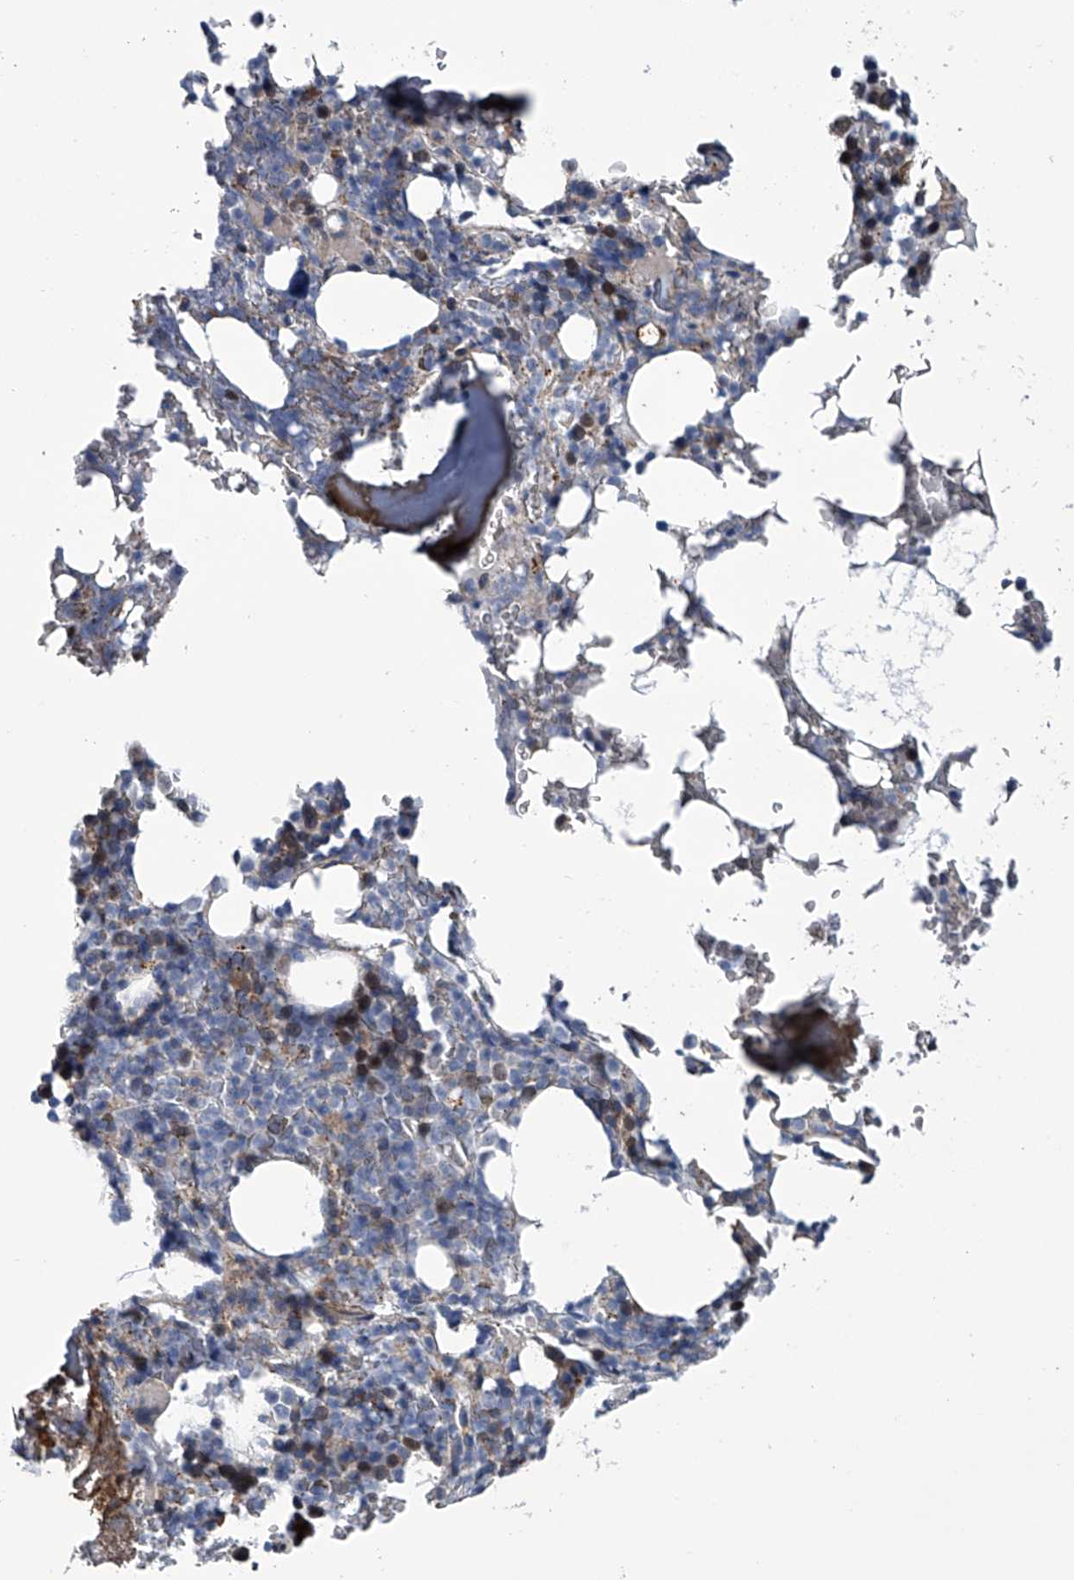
{"staining": {"intensity": "negative", "quantity": "none", "location": "none"}, "tissue": "bone marrow", "cell_type": "Hematopoietic cells", "image_type": "normal", "snomed": [{"axis": "morphology", "description": "Normal tissue, NOS"}, {"axis": "topography", "description": "Bone marrow"}], "caption": "A high-resolution histopathology image shows immunohistochemistry (IHC) staining of benign bone marrow, which exhibits no significant positivity in hematopoietic cells.", "gene": "ABCG1", "patient": {"sex": "male", "age": 58}}